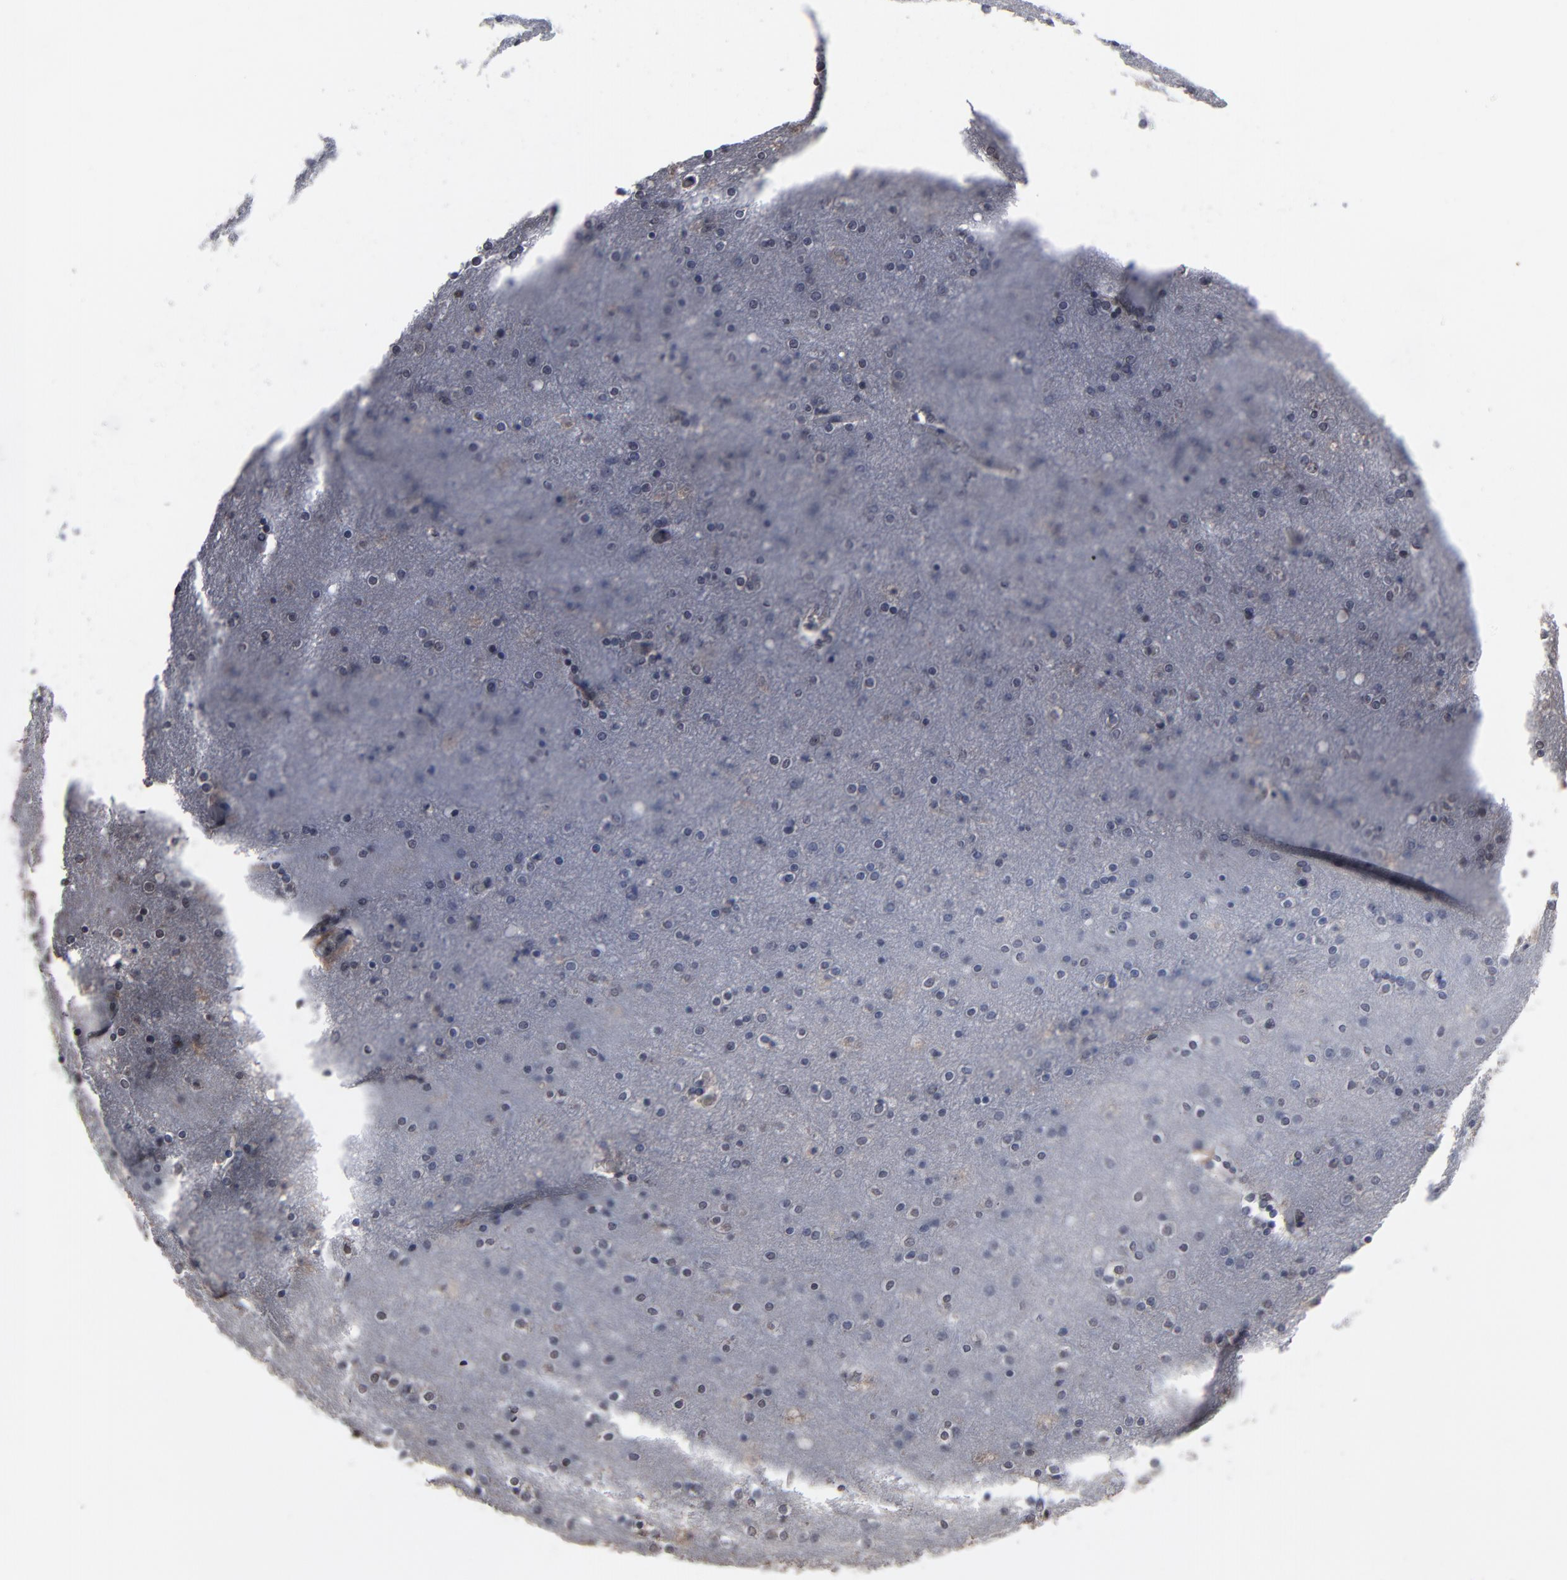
{"staining": {"intensity": "negative", "quantity": "none", "location": "none"}, "tissue": "cerebral cortex", "cell_type": "Endothelial cells", "image_type": "normal", "snomed": [{"axis": "morphology", "description": "Normal tissue, NOS"}, {"axis": "topography", "description": "Cerebral cortex"}], "caption": "The photomicrograph shows no significant staining in endothelial cells of cerebral cortex. (DAB immunohistochemistry (IHC) visualized using brightfield microscopy, high magnification).", "gene": "SSRP1", "patient": {"sex": "female", "age": 54}}